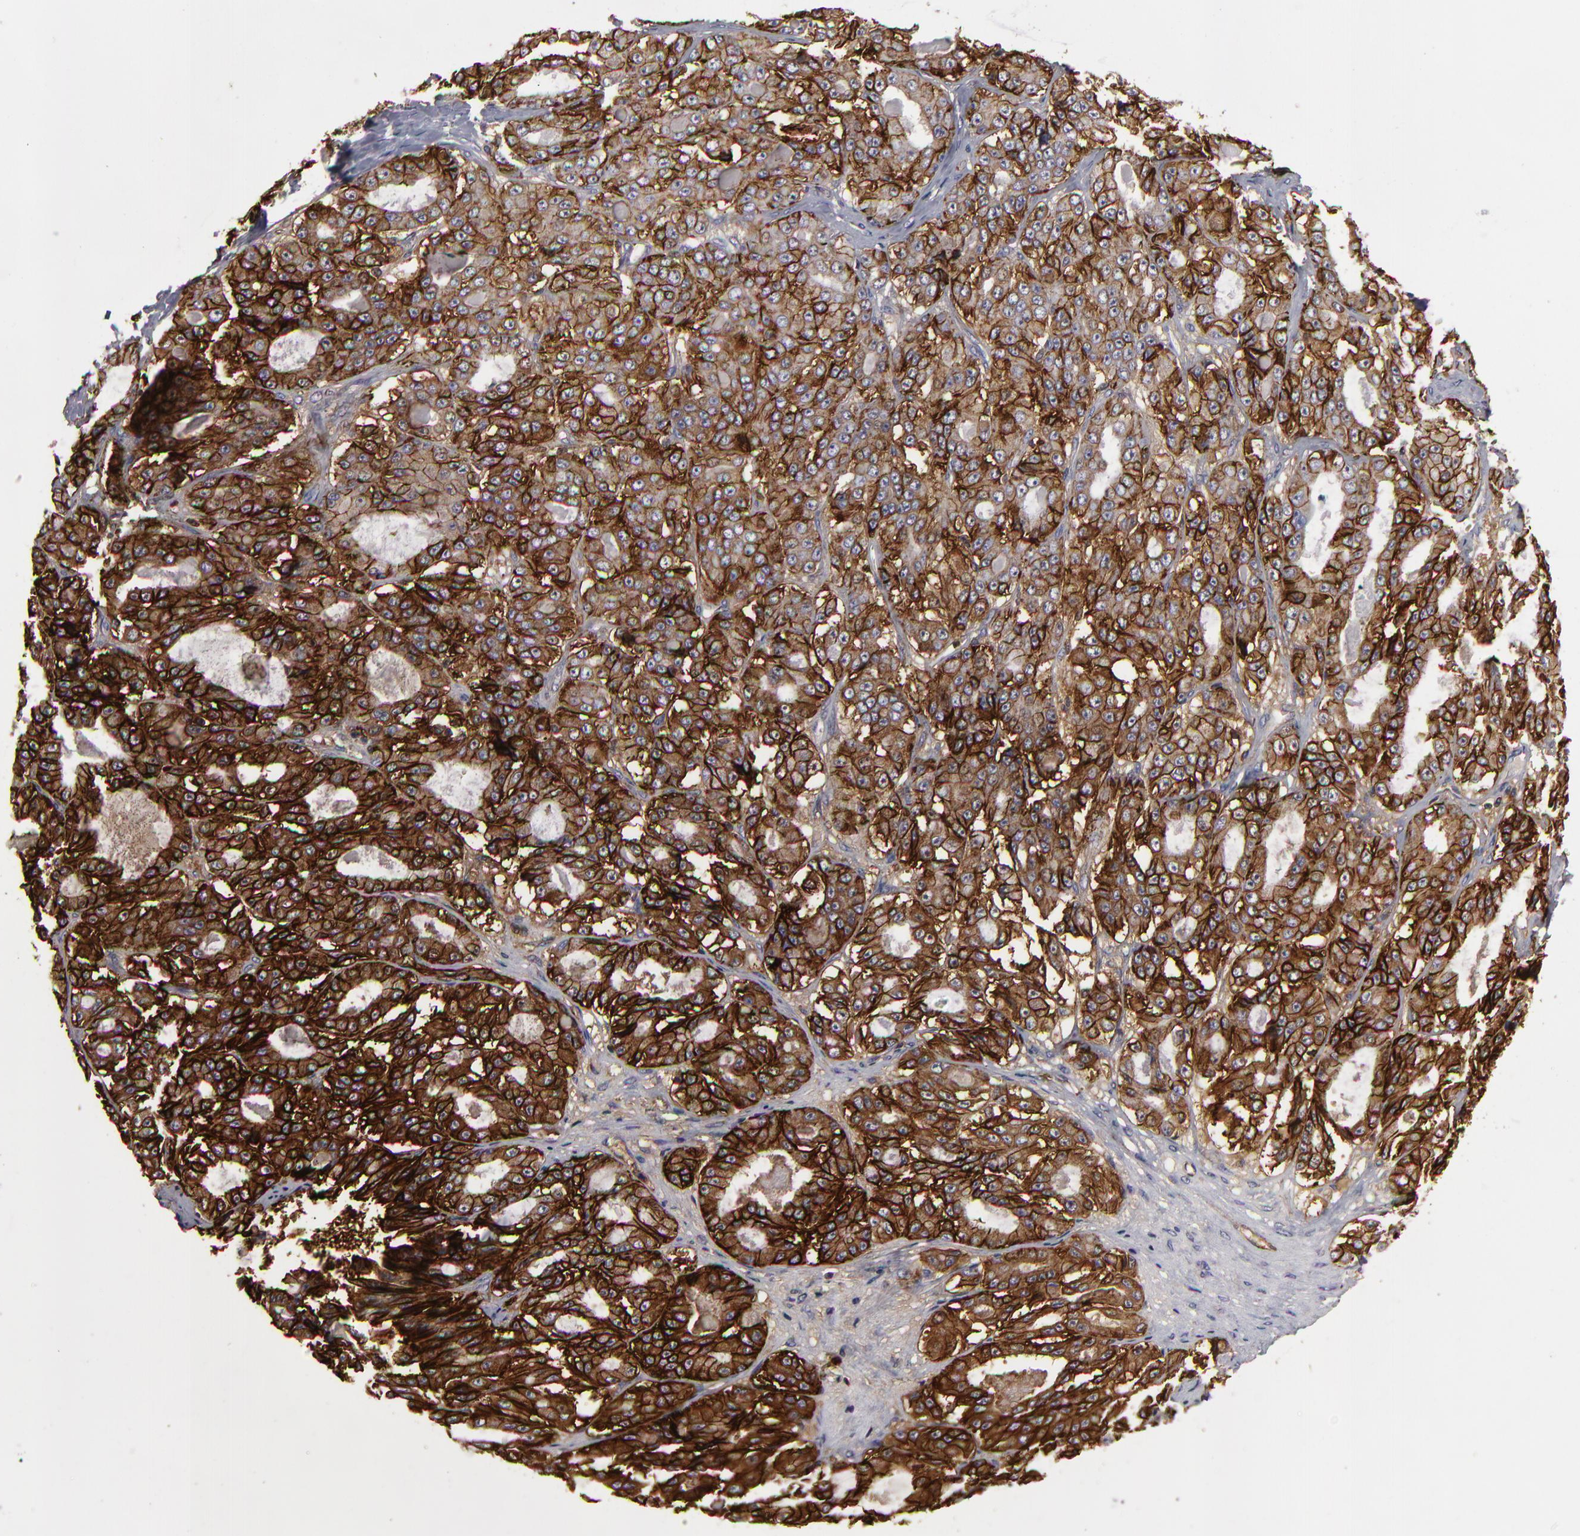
{"staining": {"intensity": "strong", "quantity": ">75%", "location": "cytoplasmic/membranous"}, "tissue": "ovarian cancer", "cell_type": "Tumor cells", "image_type": "cancer", "snomed": [{"axis": "morphology", "description": "Carcinoma, endometroid"}, {"axis": "topography", "description": "Ovary"}], "caption": "A histopathology image of ovarian cancer stained for a protein shows strong cytoplasmic/membranous brown staining in tumor cells.", "gene": "ALCAM", "patient": {"sex": "female", "age": 61}}